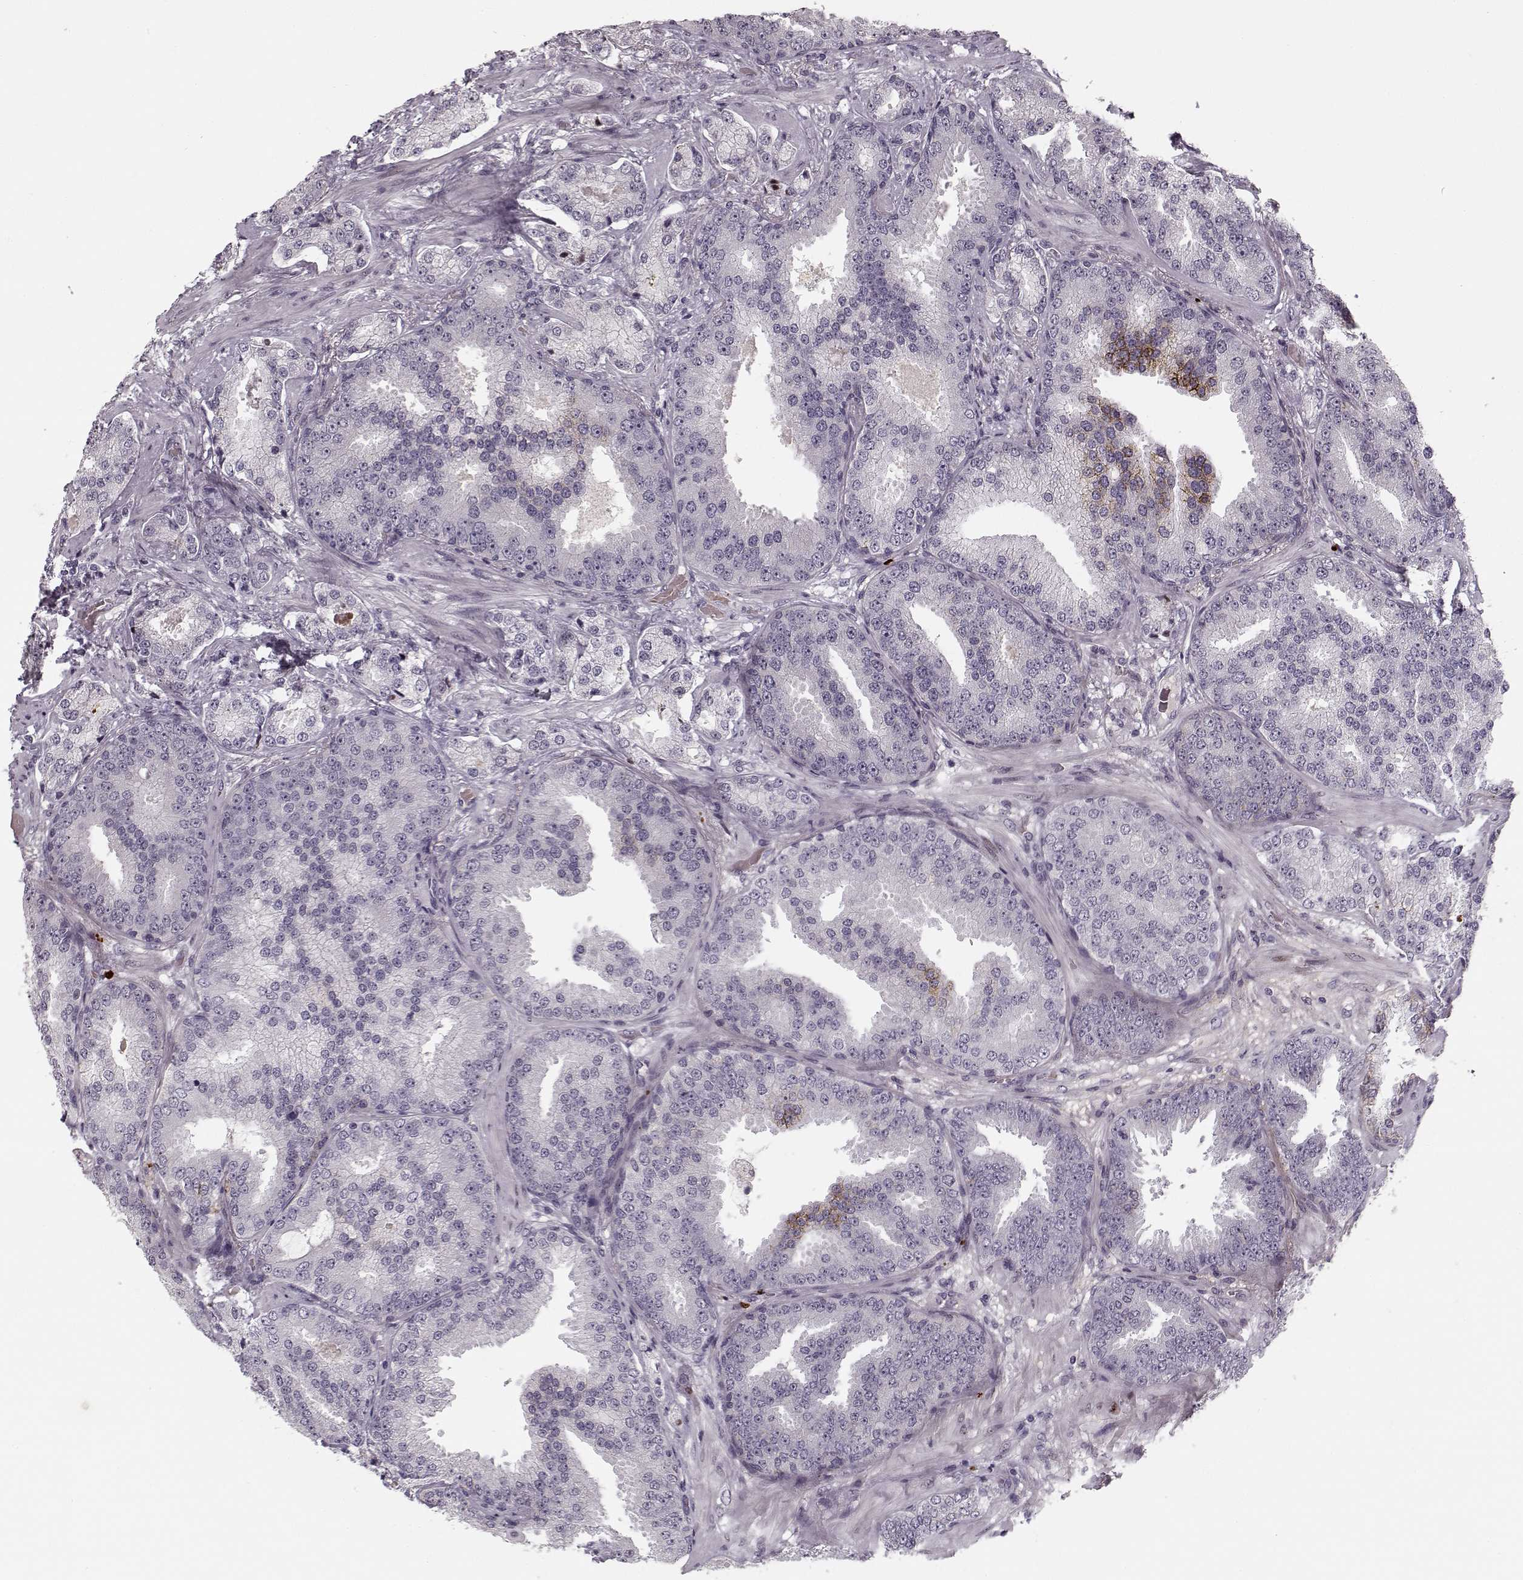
{"staining": {"intensity": "moderate", "quantity": "<25%", "location": "cytoplasmic/membranous"}, "tissue": "prostate cancer", "cell_type": "Tumor cells", "image_type": "cancer", "snomed": [{"axis": "morphology", "description": "Adenocarcinoma, Low grade"}, {"axis": "topography", "description": "Prostate"}], "caption": "Immunohistochemistry of human adenocarcinoma (low-grade) (prostate) displays low levels of moderate cytoplasmic/membranous positivity in about <25% of tumor cells.", "gene": "DNAI3", "patient": {"sex": "male", "age": 68}}